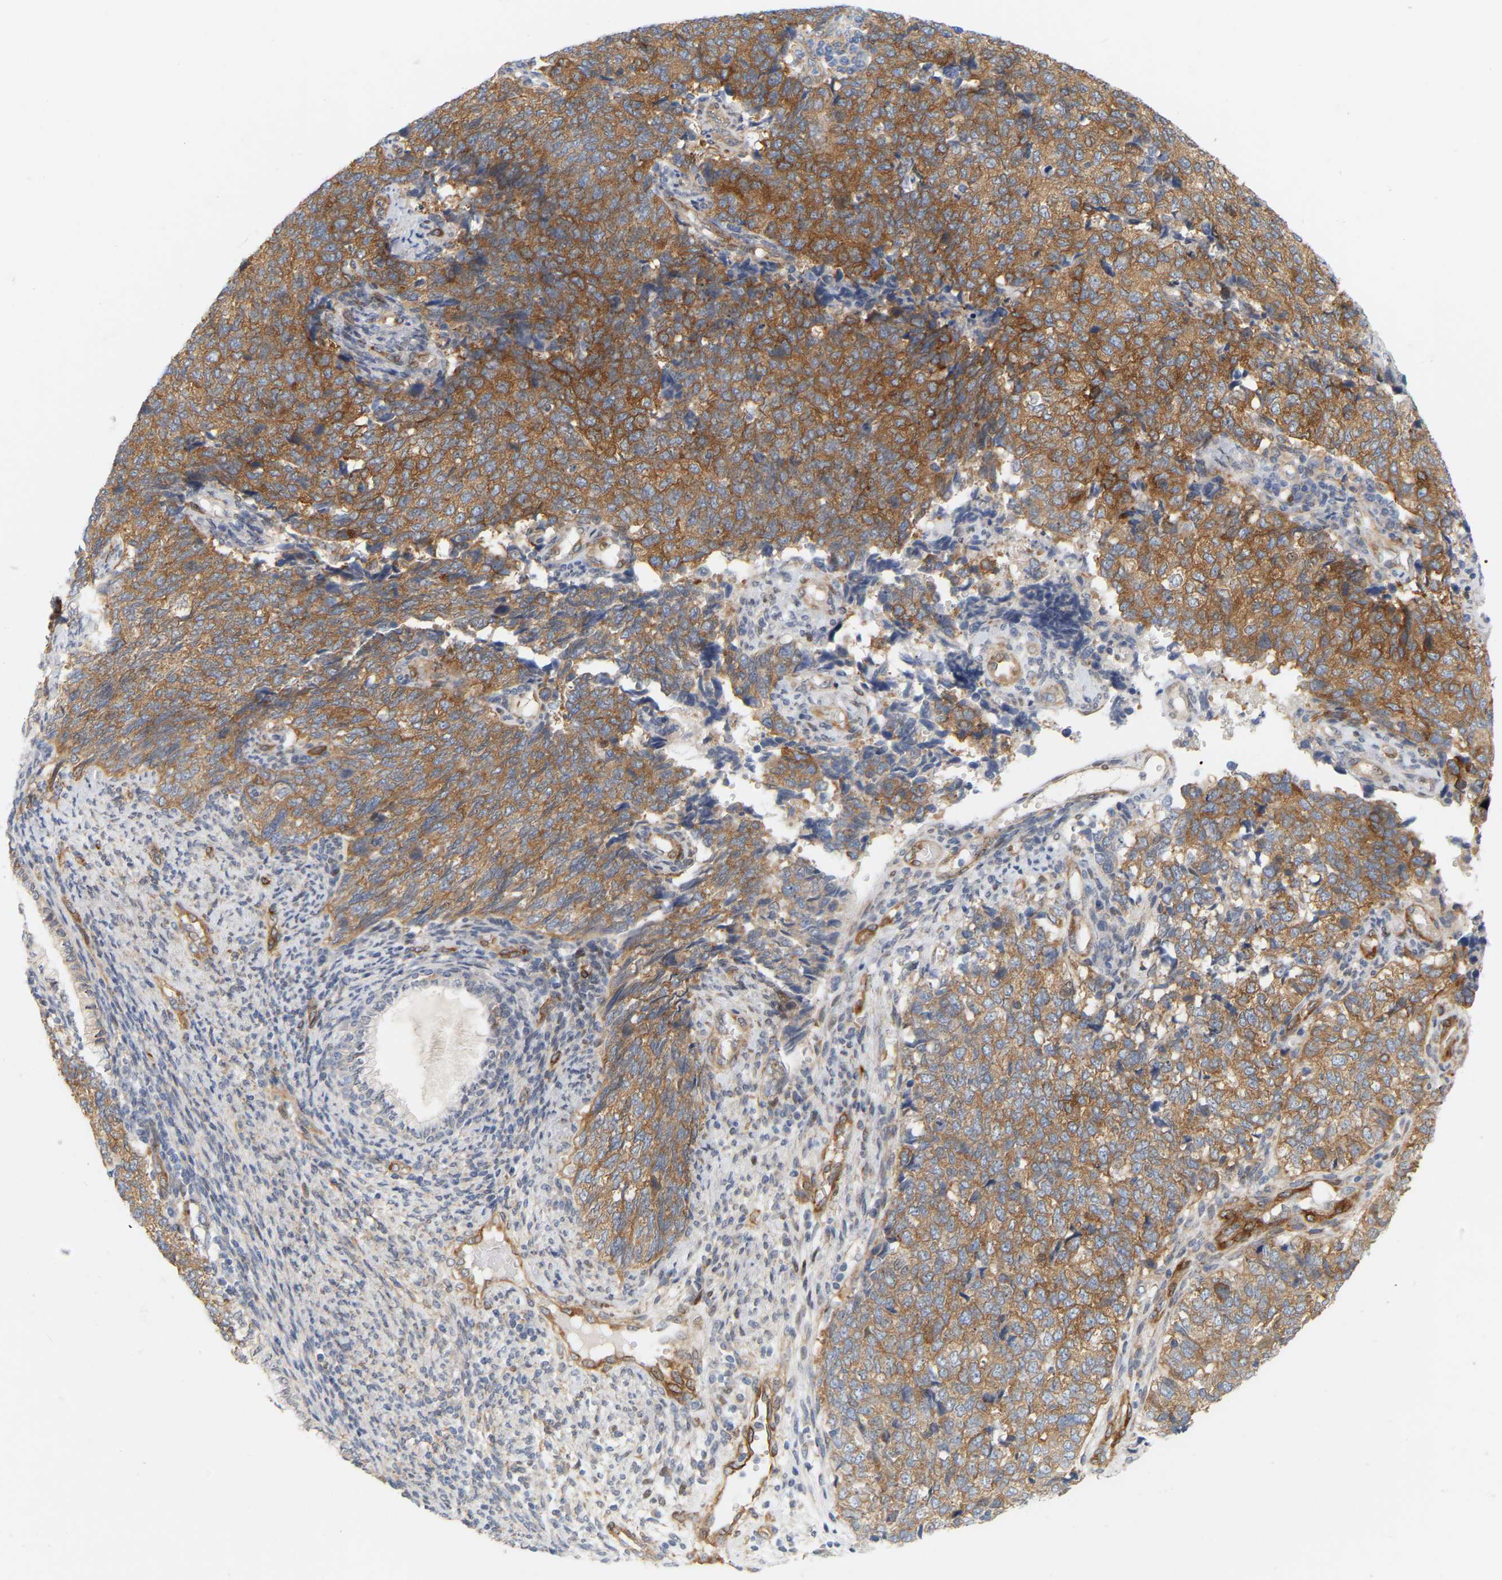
{"staining": {"intensity": "strong", "quantity": "25%-75%", "location": "cytoplasmic/membranous"}, "tissue": "cervical cancer", "cell_type": "Tumor cells", "image_type": "cancer", "snomed": [{"axis": "morphology", "description": "Squamous cell carcinoma, NOS"}, {"axis": "topography", "description": "Cervix"}], "caption": "Cervical cancer stained for a protein displays strong cytoplasmic/membranous positivity in tumor cells.", "gene": "RAPH1", "patient": {"sex": "female", "age": 63}}